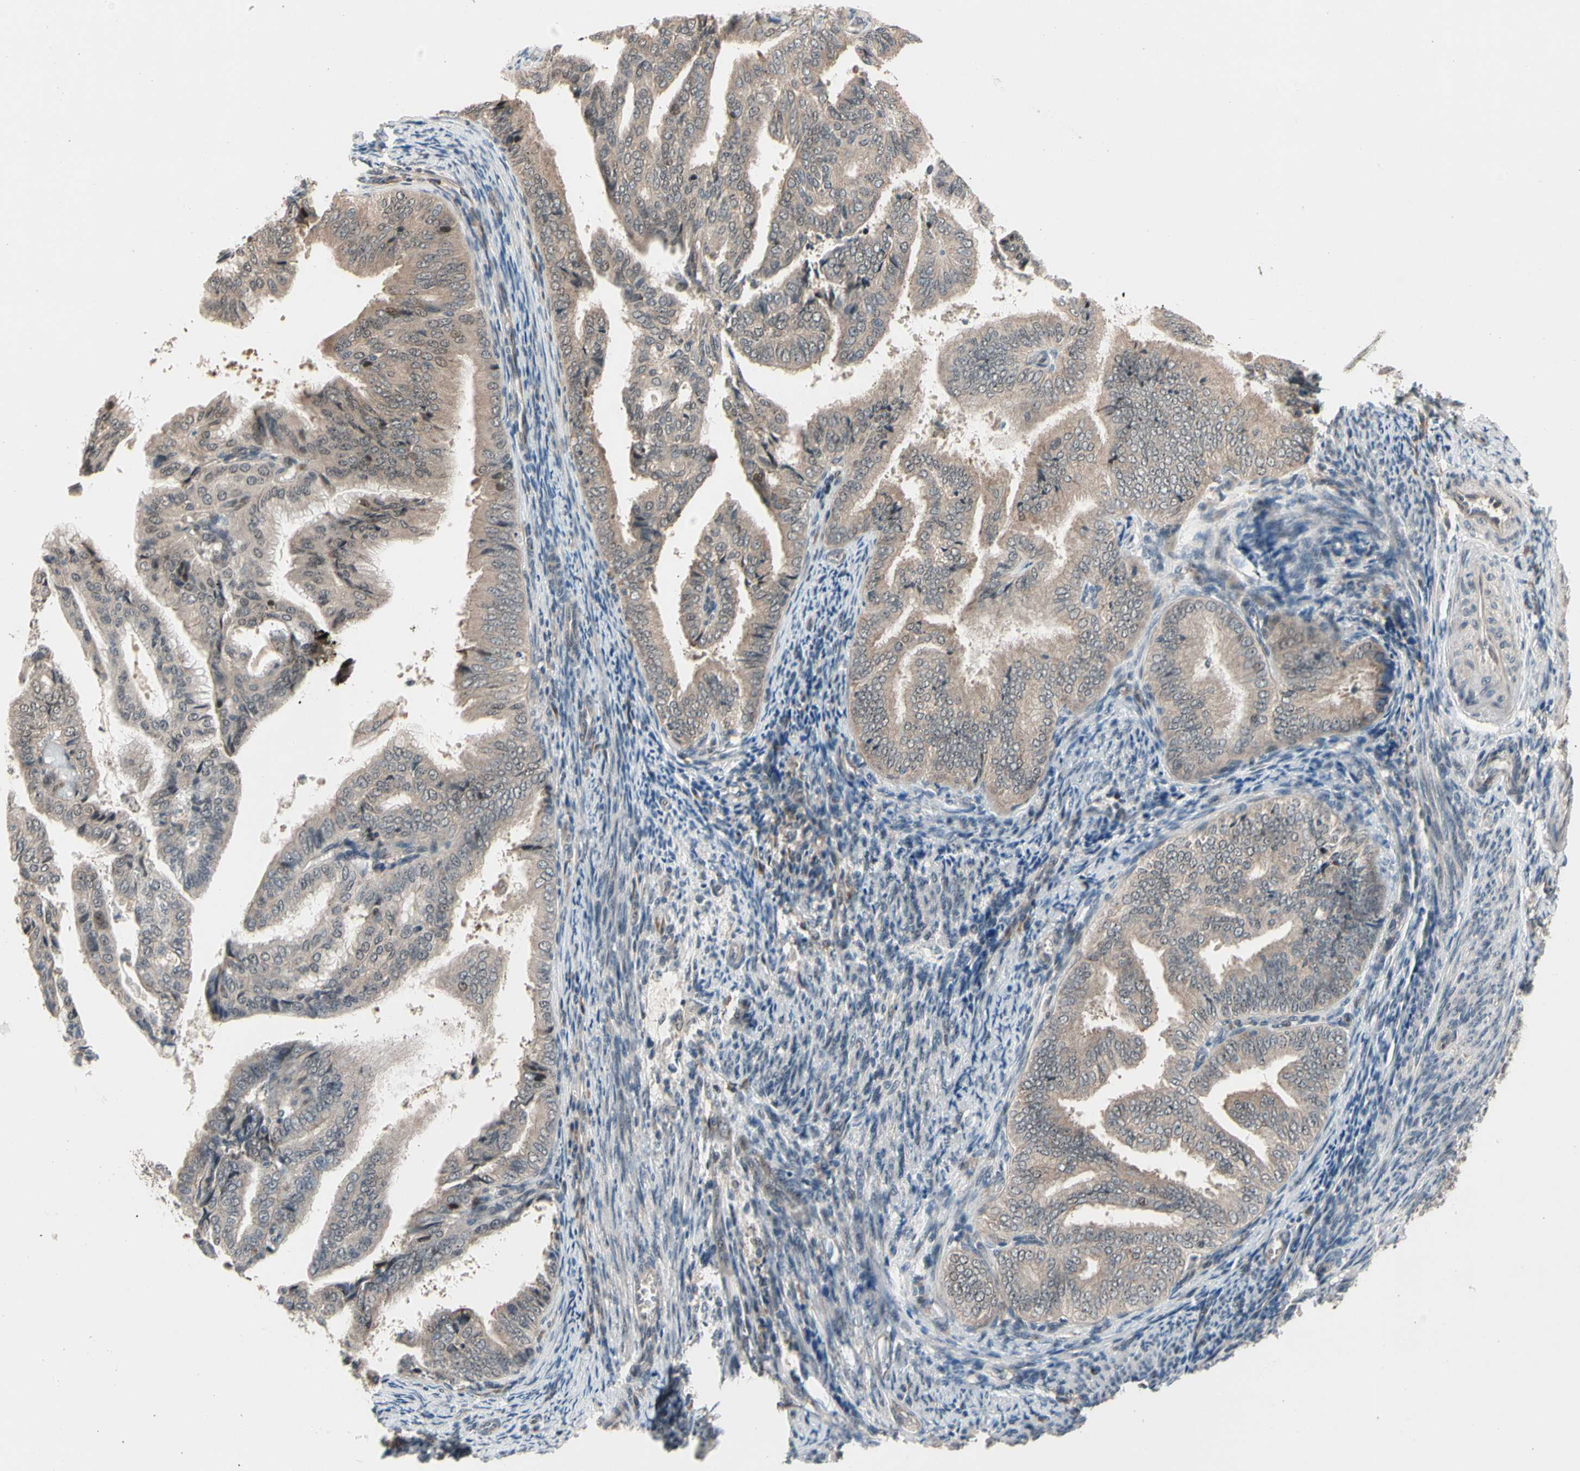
{"staining": {"intensity": "weak", "quantity": ">75%", "location": "cytoplasmic/membranous"}, "tissue": "endometrial cancer", "cell_type": "Tumor cells", "image_type": "cancer", "snomed": [{"axis": "morphology", "description": "Adenocarcinoma, NOS"}, {"axis": "topography", "description": "Endometrium"}], "caption": "Tumor cells exhibit weak cytoplasmic/membranous expression in approximately >75% of cells in endometrial adenocarcinoma. The protein is shown in brown color, while the nuclei are stained blue.", "gene": "NGEF", "patient": {"sex": "female", "age": 58}}